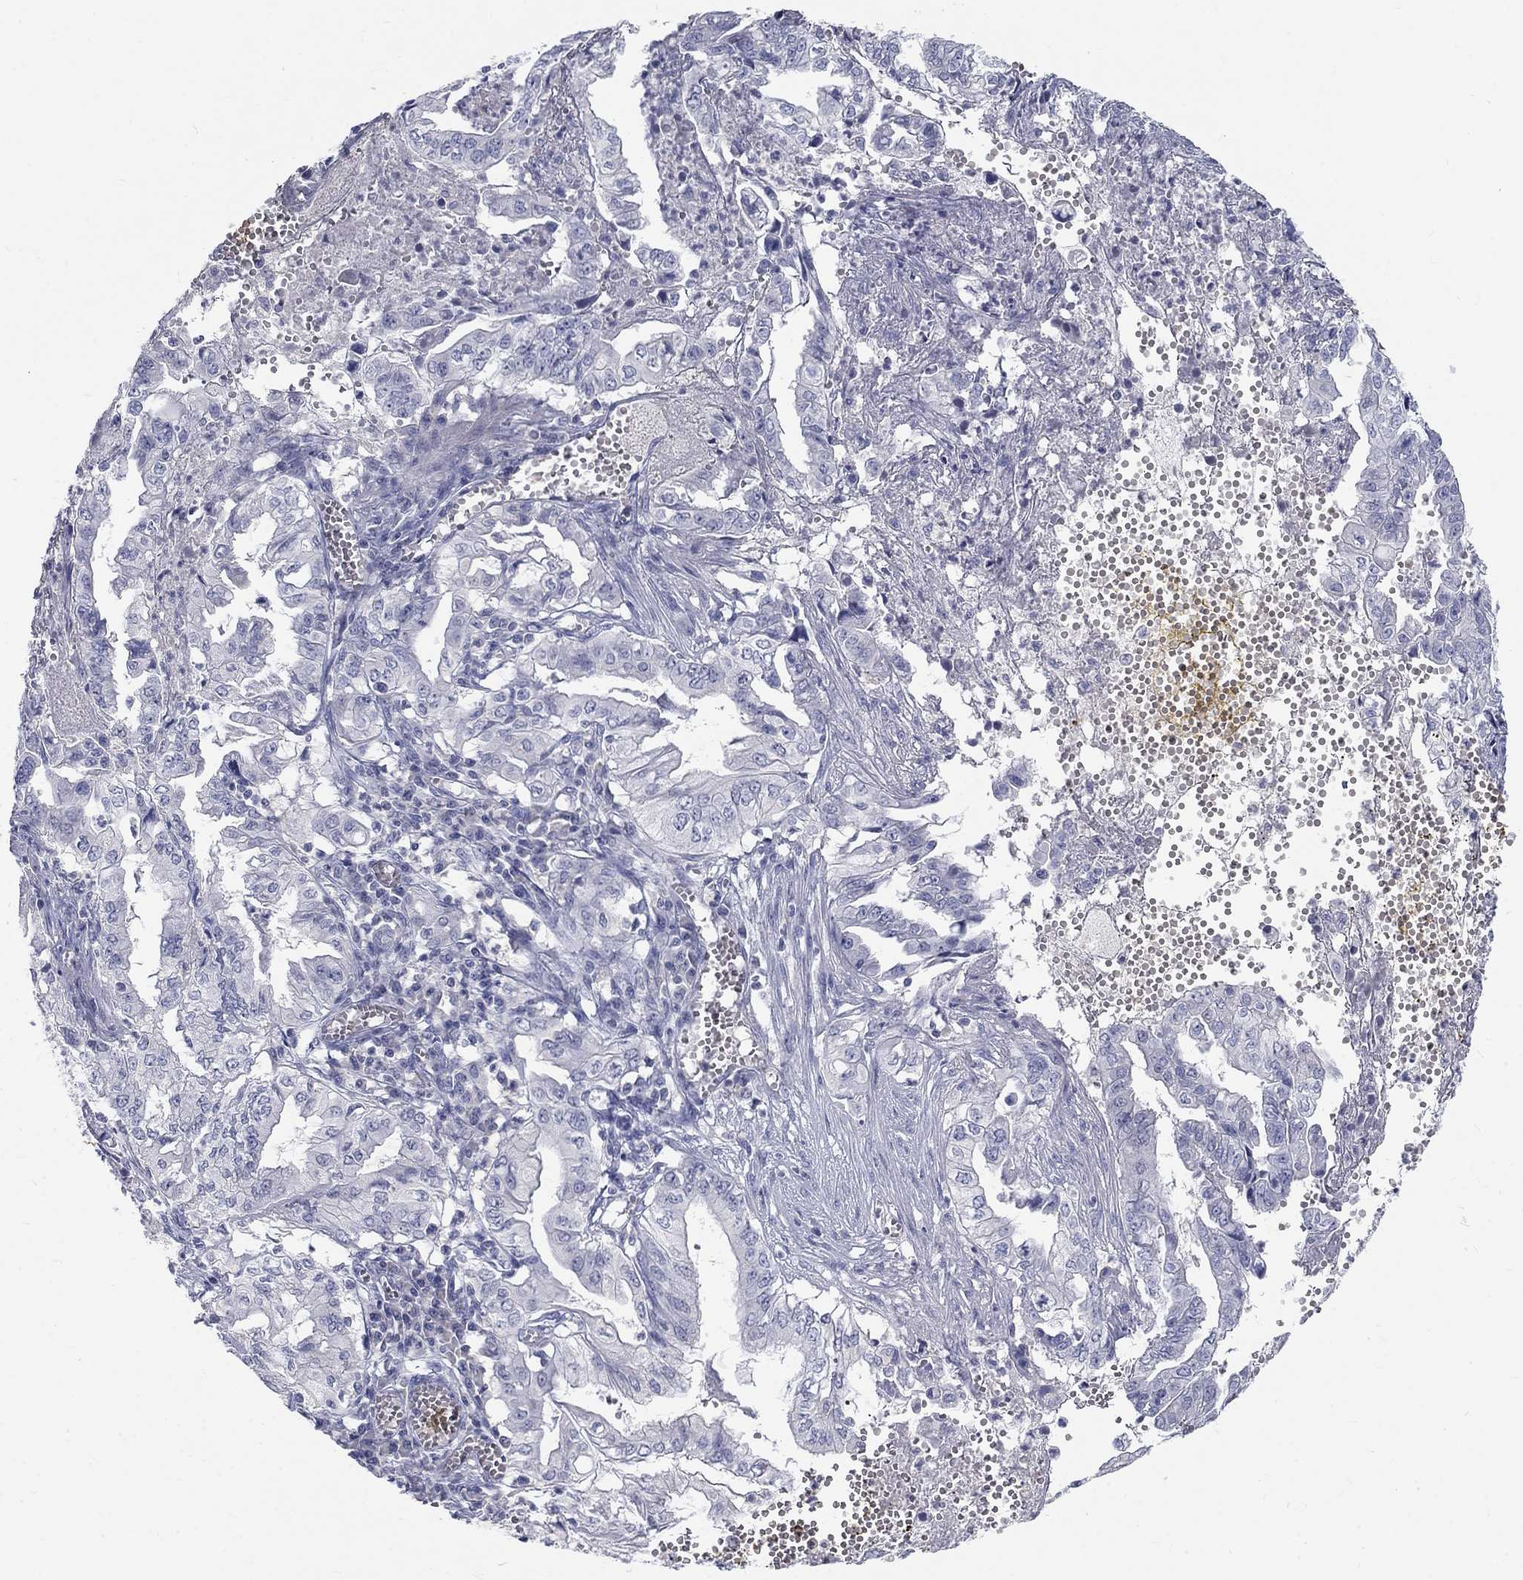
{"staining": {"intensity": "negative", "quantity": "none", "location": "none"}, "tissue": "pancreatic cancer", "cell_type": "Tumor cells", "image_type": "cancer", "snomed": [{"axis": "morphology", "description": "Adenocarcinoma, NOS"}, {"axis": "topography", "description": "Pancreas"}], "caption": "Tumor cells show no significant protein positivity in pancreatic cancer.", "gene": "PTH1R", "patient": {"sex": "male", "age": 68}}